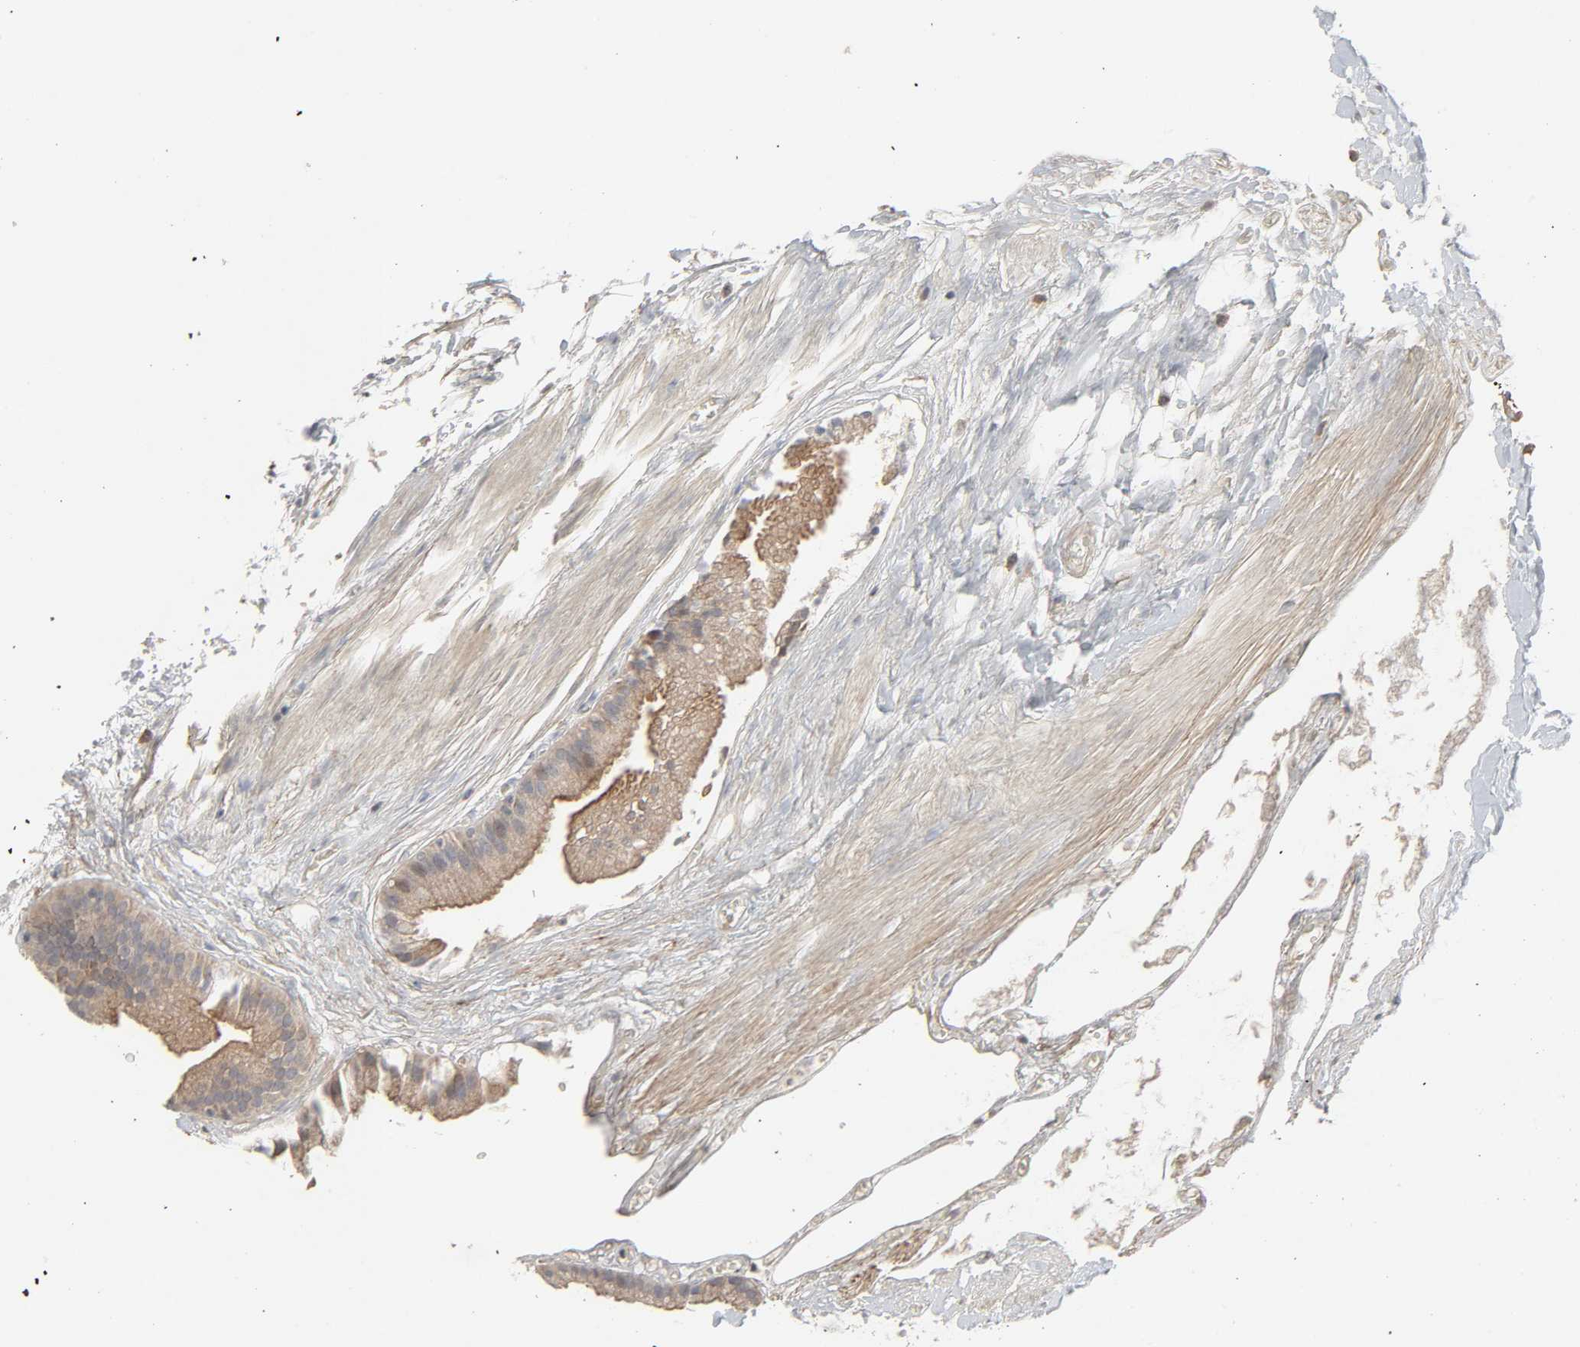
{"staining": {"intensity": "moderate", "quantity": ">75%", "location": "cytoplasmic/membranous"}, "tissue": "gallbladder", "cell_type": "Glandular cells", "image_type": "normal", "snomed": [{"axis": "morphology", "description": "Normal tissue, NOS"}, {"axis": "topography", "description": "Gallbladder"}], "caption": "Immunohistochemistry (IHC) image of normal gallbladder stained for a protein (brown), which demonstrates medium levels of moderate cytoplasmic/membranous positivity in about >75% of glandular cells.", "gene": "ADCY4", "patient": {"sex": "female", "age": 63}}